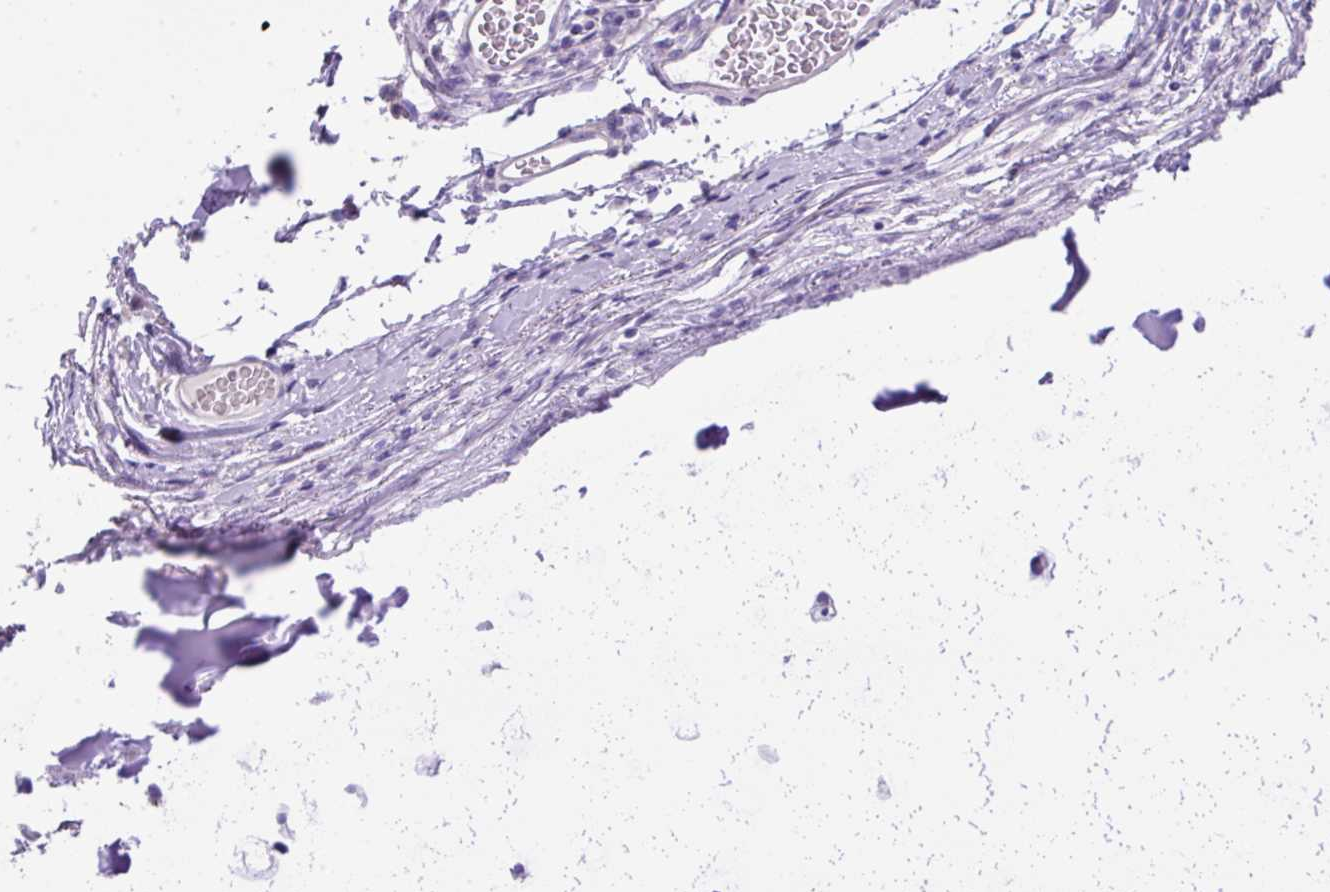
{"staining": {"intensity": "negative", "quantity": "none", "location": "none"}, "tissue": "adipose tissue", "cell_type": "Adipocytes", "image_type": "normal", "snomed": [{"axis": "morphology", "description": "Normal tissue, NOS"}, {"axis": "topography", "description": "Cartilage tissue"}, {"axis": "topography", "description": "Bronchus"}], "caption": "Histopathology image shows no protein expression in adipocytes of normal adipose tissue. Nuclei are stained in blue.", "gene": "NPTN", "patient": {"sex": "male", "age": 56}}